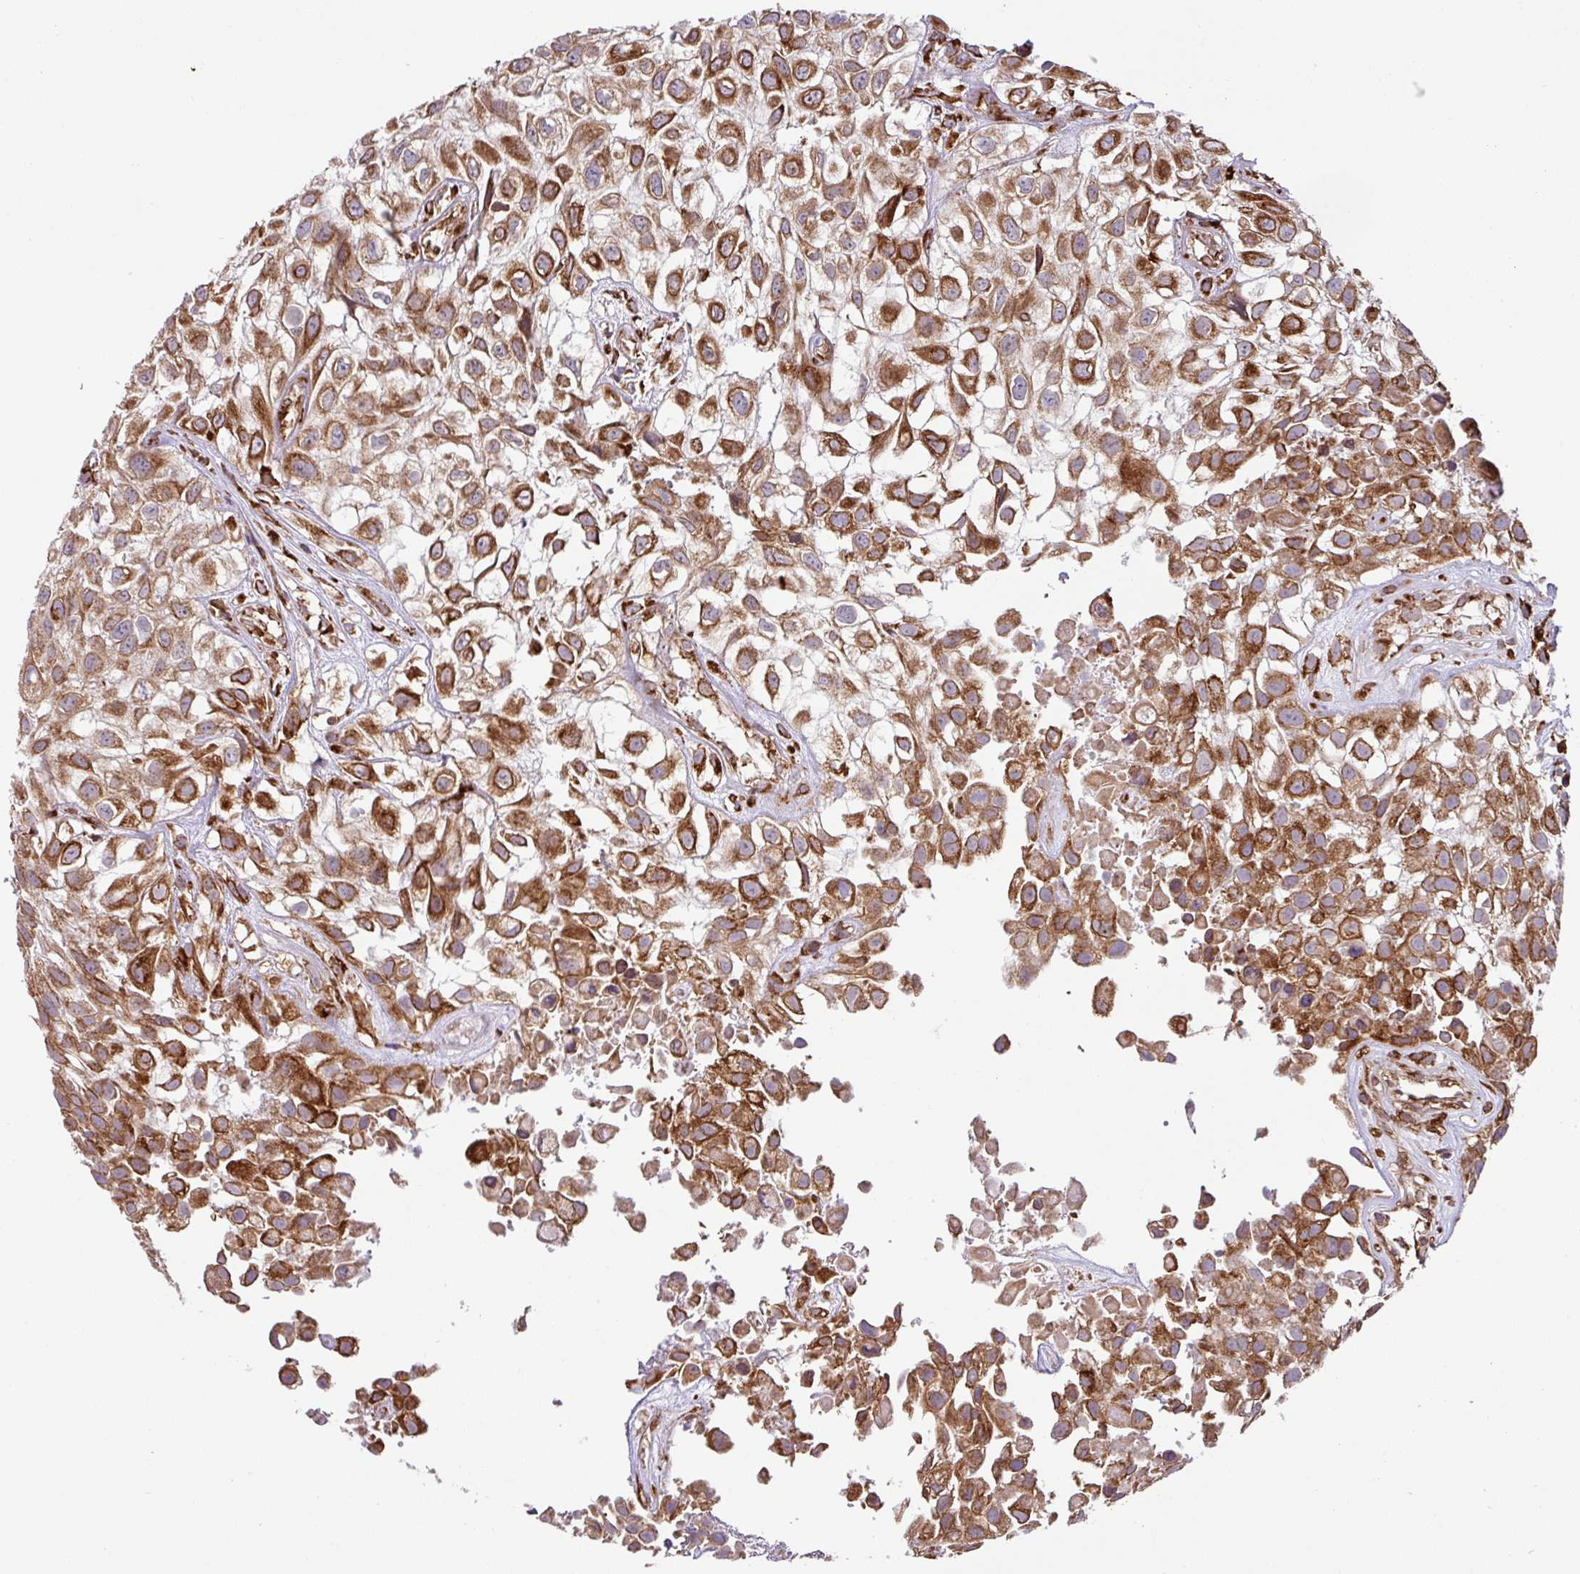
{"staining": {"intensity": "strong", "quantity": ">75%", "location": "cytoplasmic/membranous"}, "tissue": "urothelial cancer", "cell_type": "Tumor cells", "image_type": "cancer", "snomed": [{"axis": "morphology", "description": "Urothelial carcinoma, High grade"}, {"axis": "topography", "description": "Urinary bladder"}], "caption": "Immunohistochemical staining of human urothelial cancer exhibits high levels of strong cytoplasmic/membranous positivity in about >75% of tumor cells. Using DAB (3,3'-diaminobenzidine) (brown) and hematoxylin (blue) stains, captured at high magnification using brightfield microscopy.", "gene": "SLC39A7", "patient": {"sex": "male", "age": 56}}